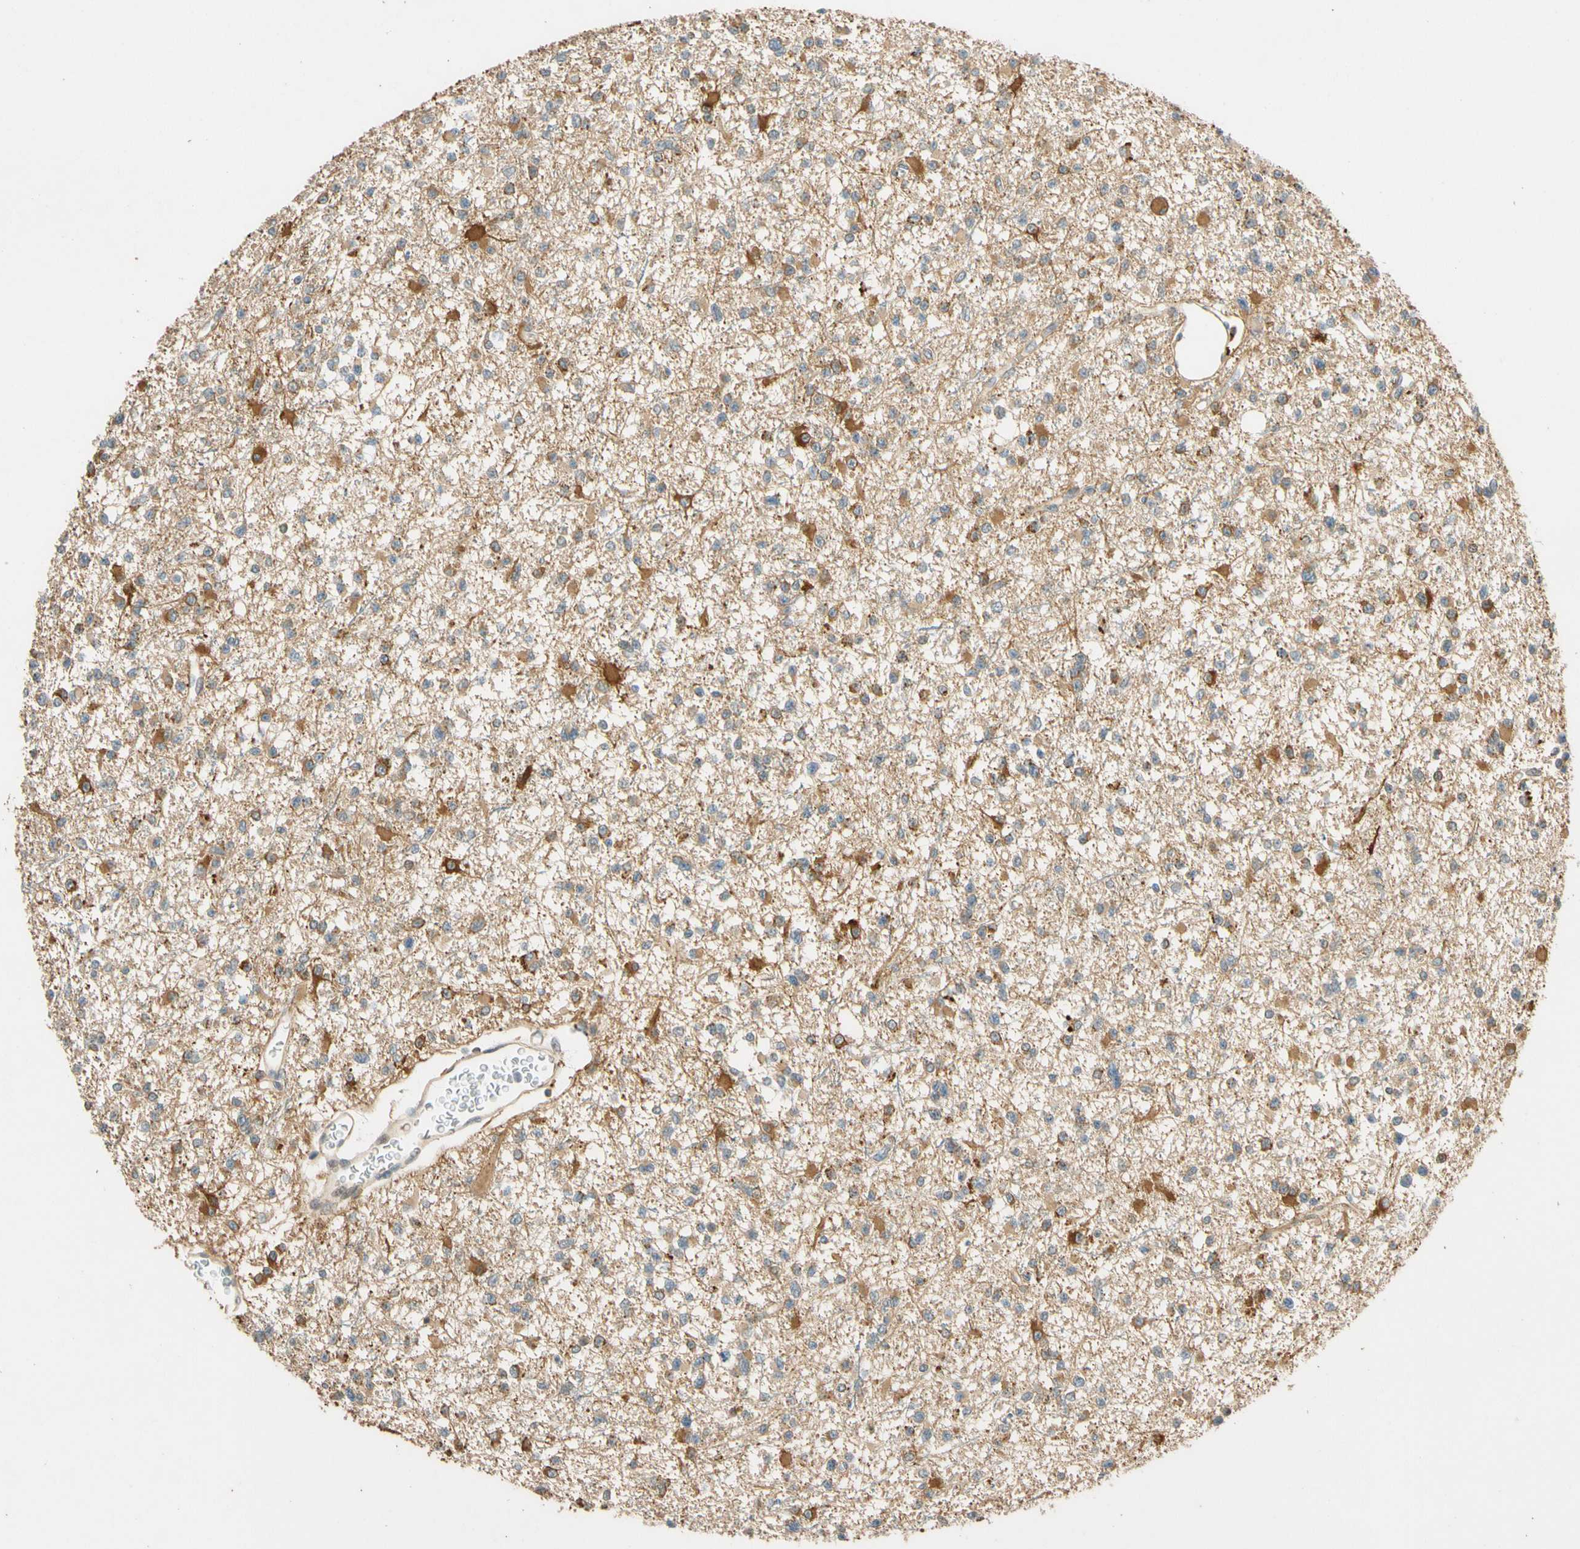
{"staining": {"intensity": "weak", "quantity": "25%-75%", "location": "cytoplasmic/membranous"}, "tissue": "glioma", "cell_type": "Tumor cells", "image_type": "cancer", "snomed": [{"axis": "morphology", "description": "Glioma, malignant, Low grade"}, {"axis": "topography", "description": "Brain"}], "caption": "Protein staining by immunohistochemistry exhibits weak cytoplasmic/membranous expression in about 25%-75% of tumor cells in glioma.", "gene": "GATD1", "patient": {"sex": "female", "age": 22}}